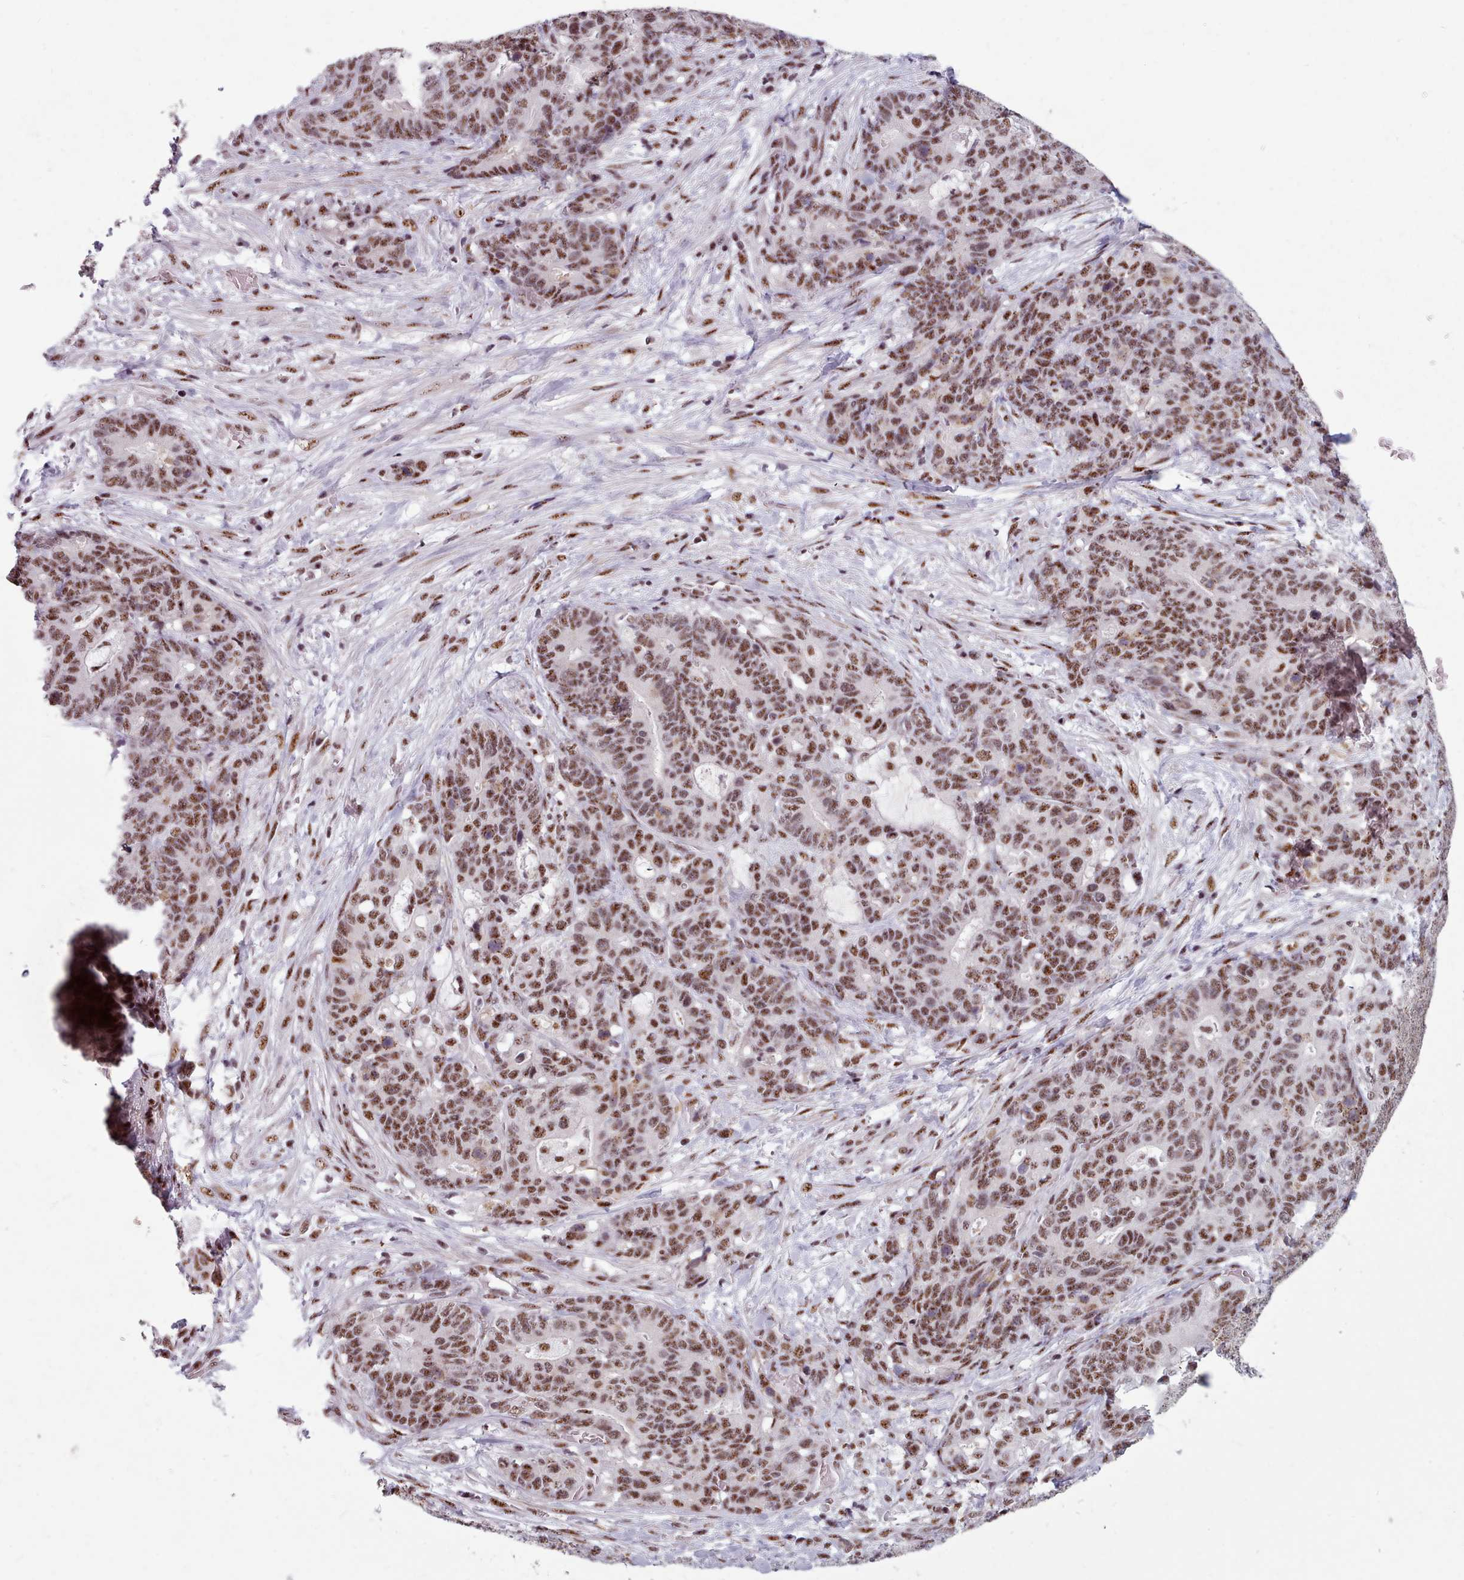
{"staining": {"intensity": "moderate", "quantity": ">75%", "location": "nuclear"}, "tissue": "stomach cancer", "cell_type": "Tumor cells", "image_type": "cancer", "snomed": [{"axis": "morphology", "description": "Normal tissue, NOS"}, {"axis": "morphology", "description": "Adenocarcinoma, NOS"}, {"axis": "topography", "description": "Stomach"}], "caption": "Immunohistochemical staining of human stomach adenocarcinoma reveals medium levels of moderate nuclear expression in approximately >75% of tumor cells.", "gene": "SRRM1", "patient": {"sex": "female", "age": 64}}